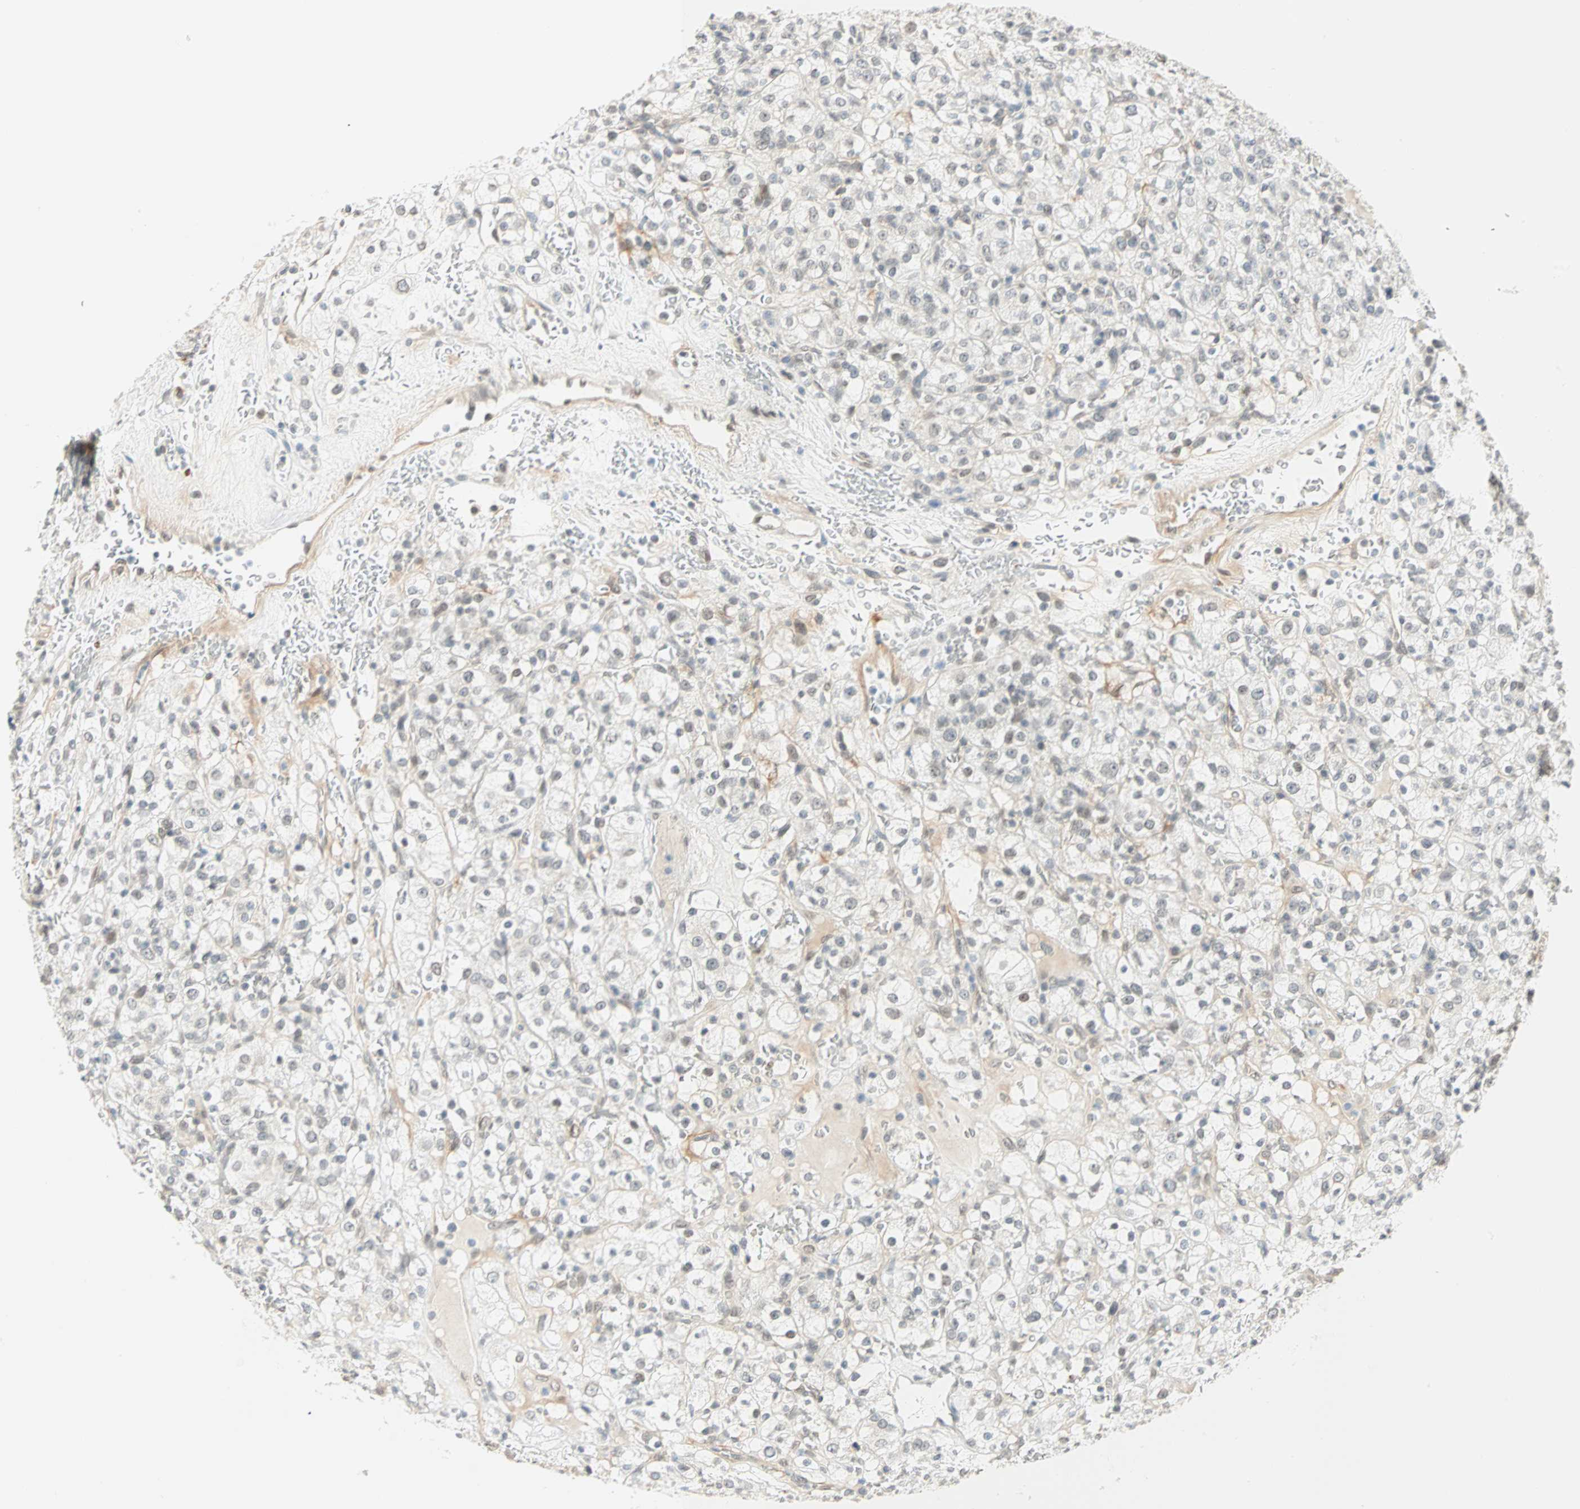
{"staining": {"intensity": "weak", "quantity": "<25%", "location": "nuclear"}, "tissue": "renal cancer", "cell_type": "Tumor cells", "image_type": "cancer", "snomed": [{"axis": "morphology", "description": "Normal tissue, NOS"}, {"axis": "morphology", "description": "Adenocarcinoma, NOS"}, {"axis": "topography", "description": "Kidney"}], "caption": "Immunohistochemistry photomicrograph of neoplastic tissue: renal cancer stained with DAB demonstrates no significant protein staining in tumor cells. Brightfield microscopy of immunohistochemistry stained with DAB (3,3'-diaminobenzidine) (brown) and hematoxylin (blue), captured at high magnification.", "gene": "BCAN", "patient": {"sex": "female", "age": 72}}